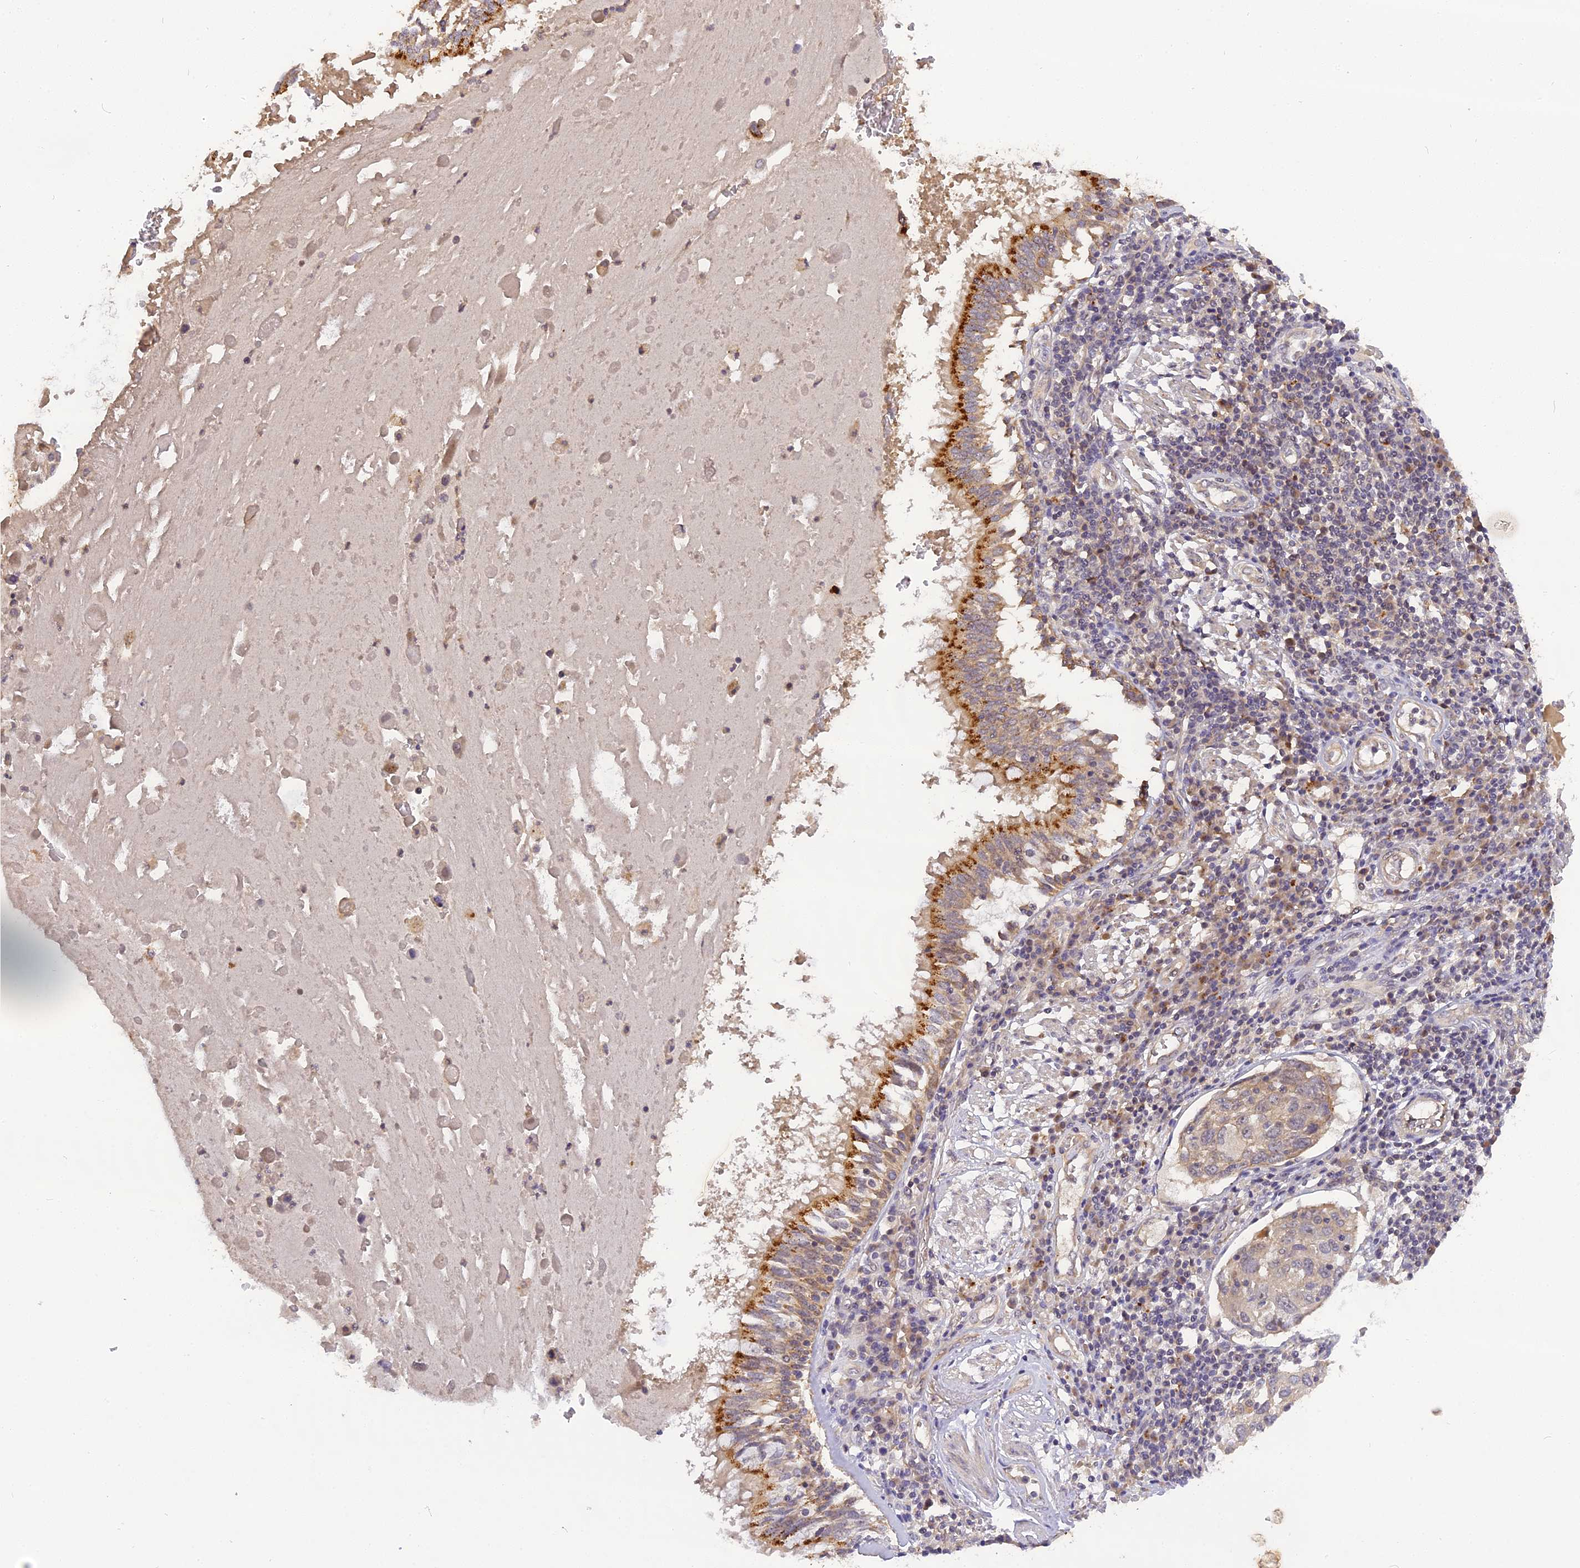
{"staining": {"intensity": "weak", "quantity": "<25%", "location": "cytoplasmic/membranous"}, "tissue": "lung cancer", "cell_type": "Tumor cells", "image_type": "cancer", "snomed": [{"axis": "morphology", "description": "Squamous cell carcinoma, NOS"}, {"axis": "topography", "description": "Lung"}], "caption": "Squamous cell carcinoma (lung) was stained to show a protein in brown. There is no significant staining in tumor cells.", "gene": "FNIP2", "patient": {"sex": "male", "age": 65}}